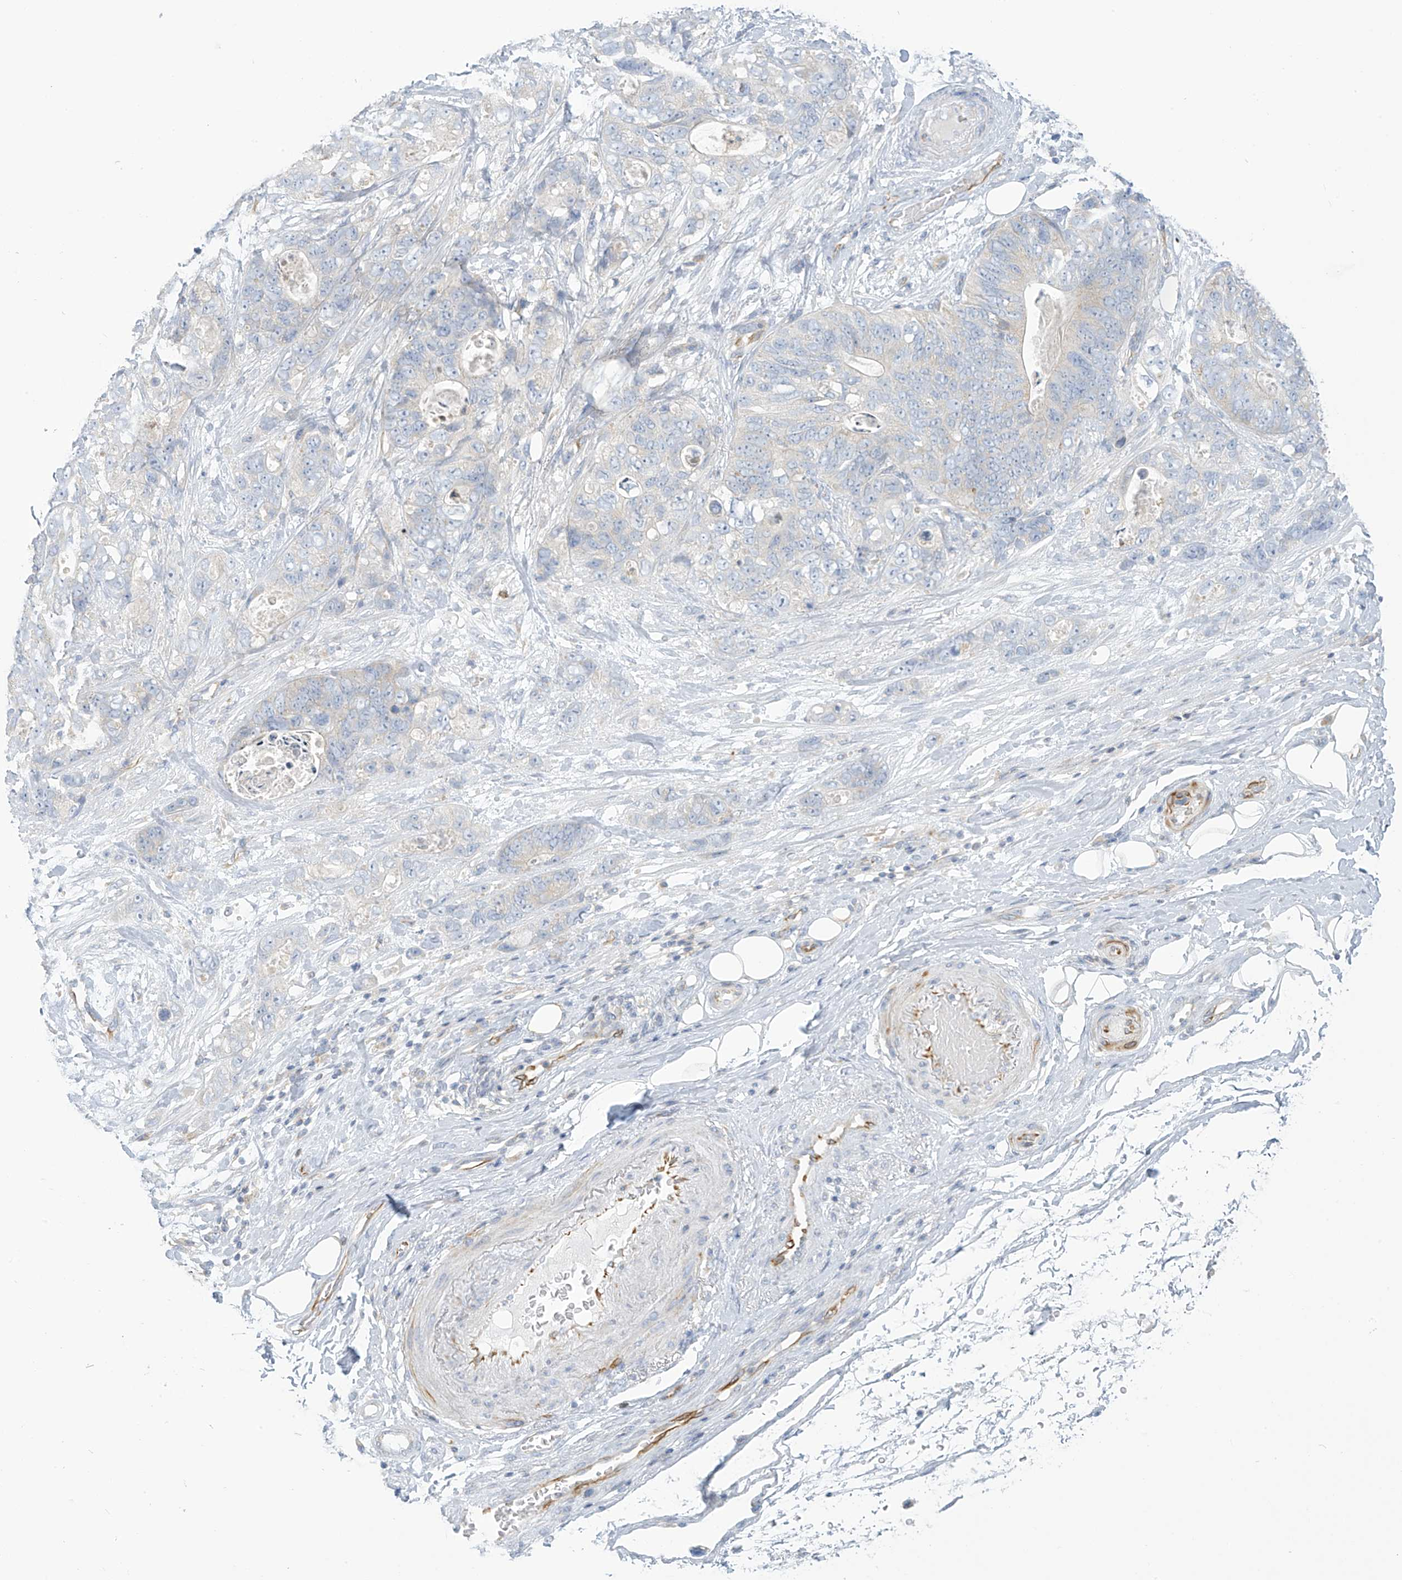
{"staining": {"intensity": "negative", "quantity": "none", "location": "none"}, "tissue": "stomach cancer", "cell_type": "Tumor cells", "image_type": "cancer", "snomed": [{"axis": "morphology", "description": "Normal tissue, NOS"}, {"axis": "morphology", "description": "Adenocarcinoma, NOS"}, {"axis": "topography", "description": "Stomach"}], "caption": "Tumor cells show no significant protein positivity in stomach cancer. (DAB immunohistochemistry visualized using brightfield microscopy, high magnification).", "gene": "SLC6A12", "patient": {"sex": "female", "age": 89}}